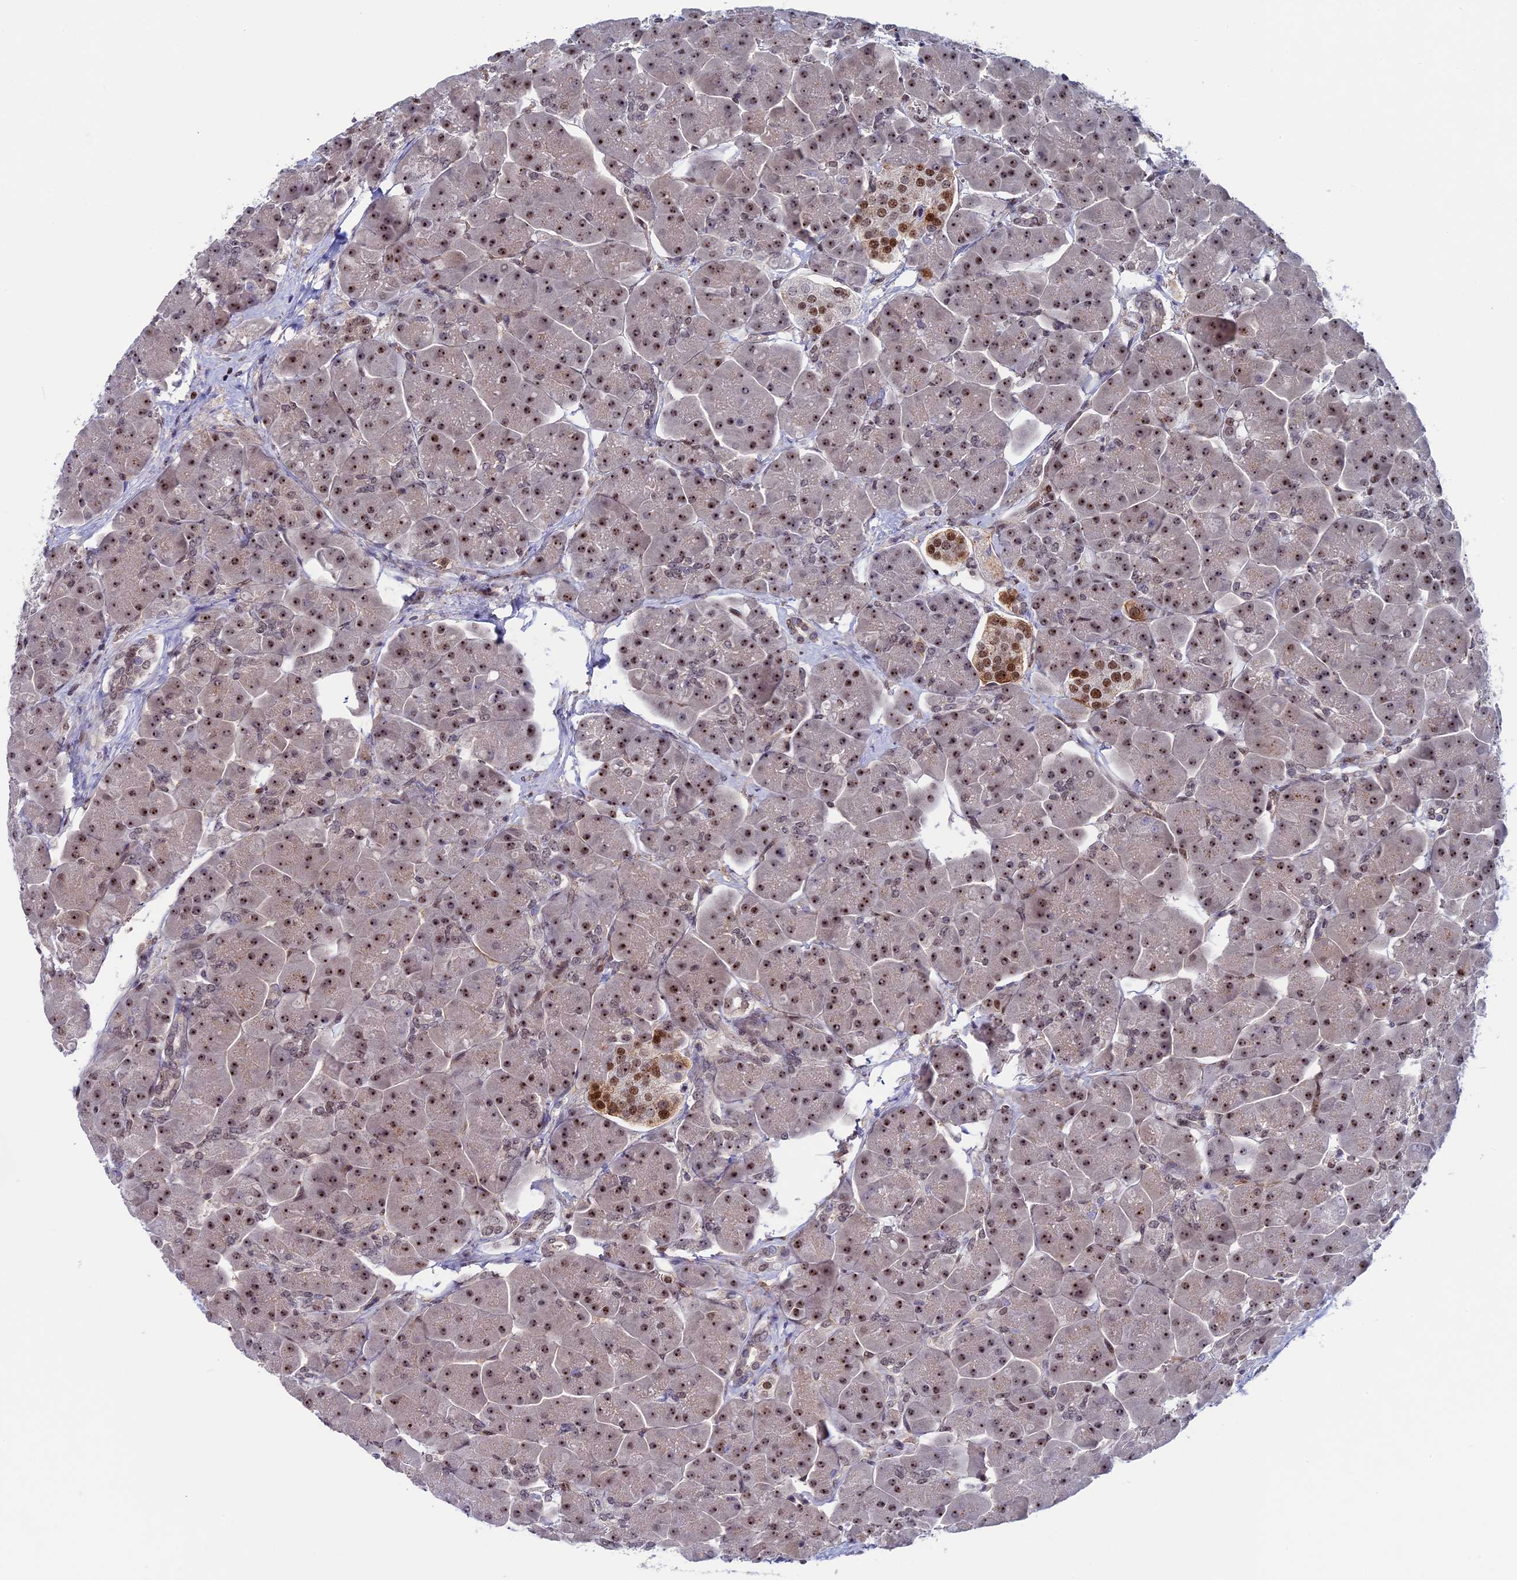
{"staining": {"intensity": "moderate", "quantity": ">75%", "location": "nuclear"}, "tissue": "pancreas", "cell_type": "Exocrine glandular cells", "image_type": "normal", "snomed": [{"axis": "morphology", "description": "Normal tissue, NOS"}, {"axis": "topography", "description": "Pancreas"}], "caption": "Immunohistochemical staining of benign pancreas exhibits moderate nuclear protein expression in approximately >75% of exocrine glandular cells. (DAB (3,3'-diaminobenzidine) IHC with brightfield microscopy, high magnification).", "gene": "CCDC86", "patient": {"sex": "male", "age": 66}}